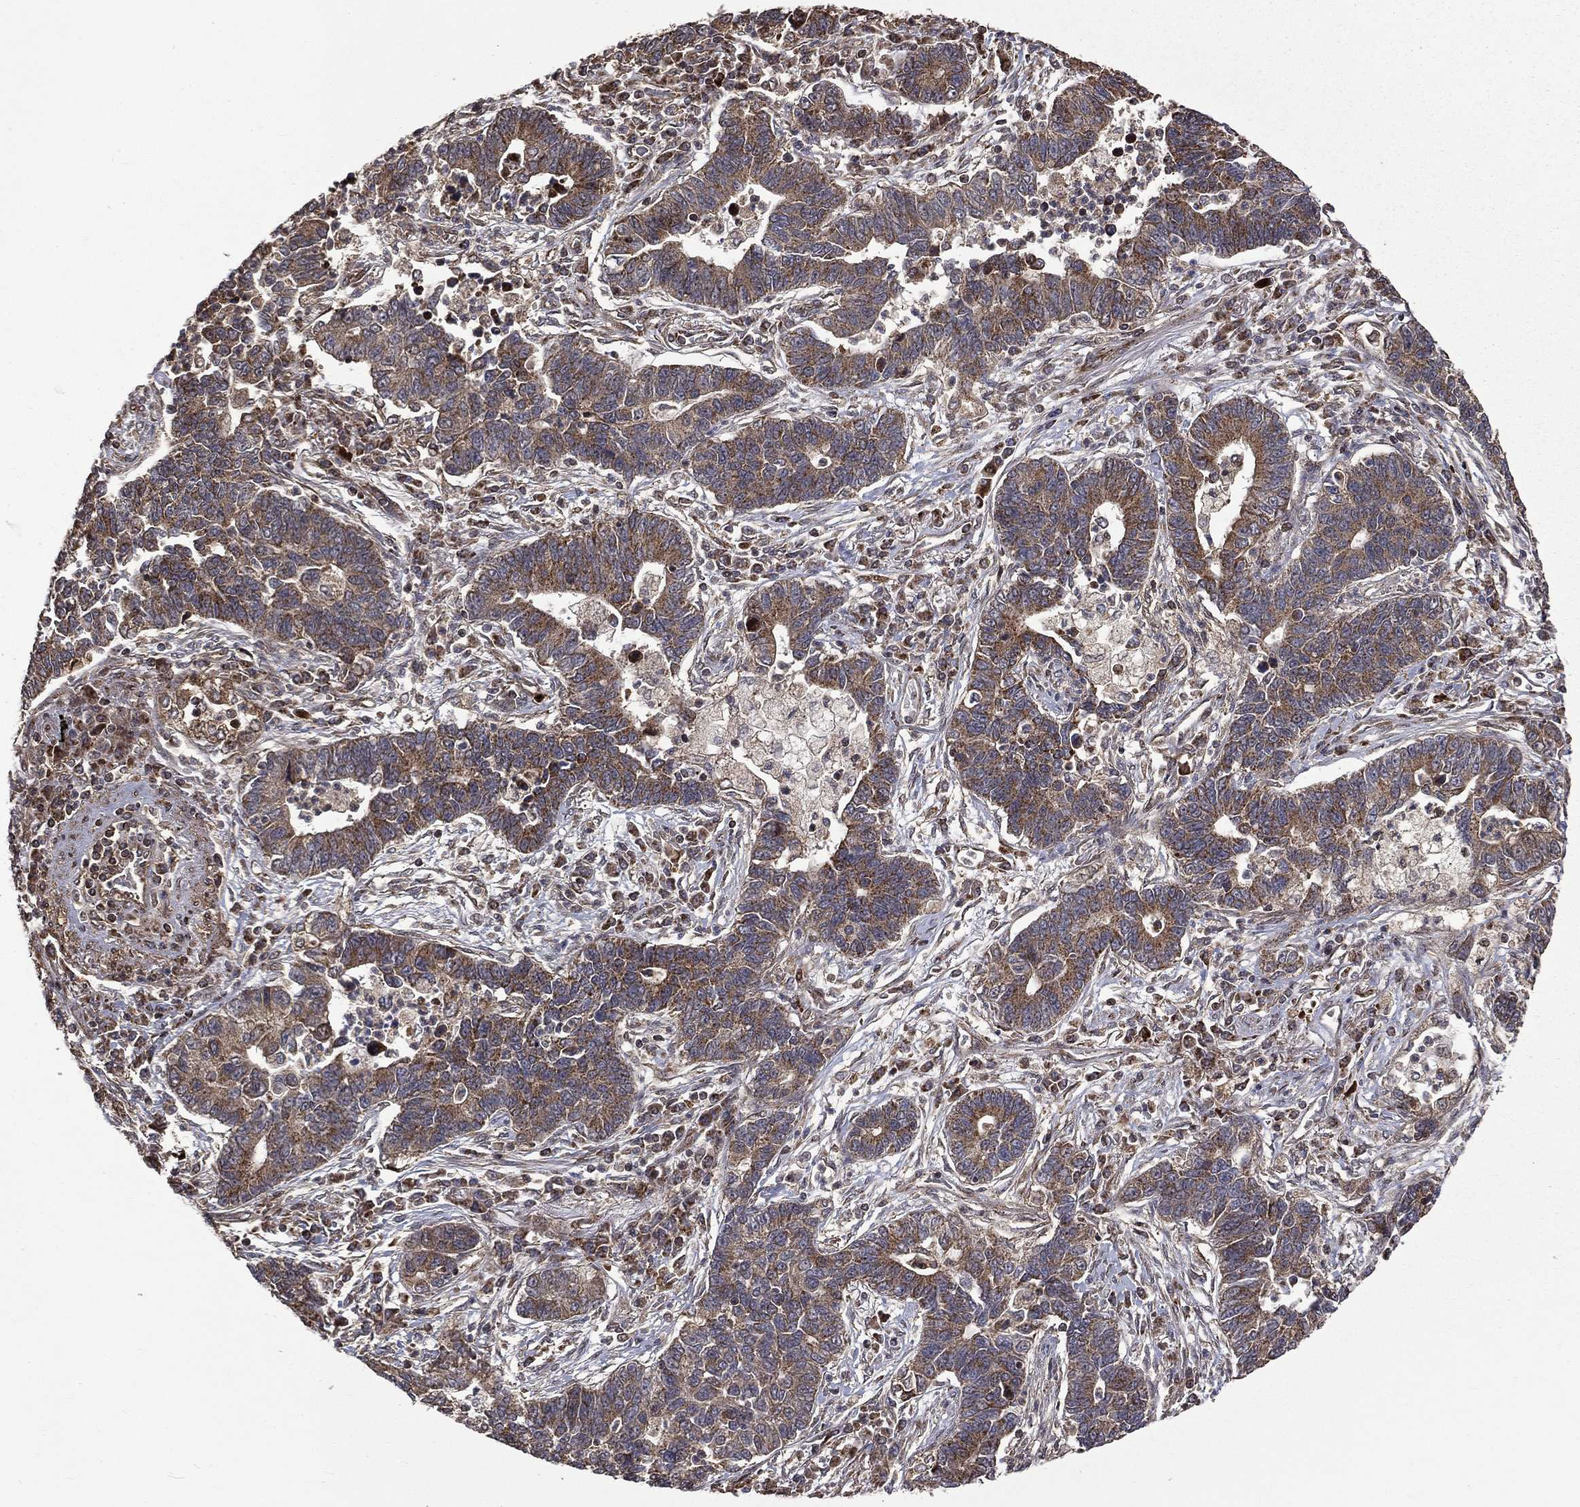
{"staining": {"intensity": "weak", "quantity": ">75%", "location": "cytoplasmic/membranous"}, "tissue": "lung cancer", "cell_type": "Tumor cells", "image_type": "cancer", "snomed": [{"axis": "morphology", "description": "Adenocarcinoma, NOS"}, {"axis": "topography", "description": "Lung"}], "caption": "Tumor cells exhibit low levels of weak cytoplasmic/membranous staining in about >75% of cells in human lung cancer.", "gene": "GIMAP6", "patient": {"sex": "female", "age": 57}}